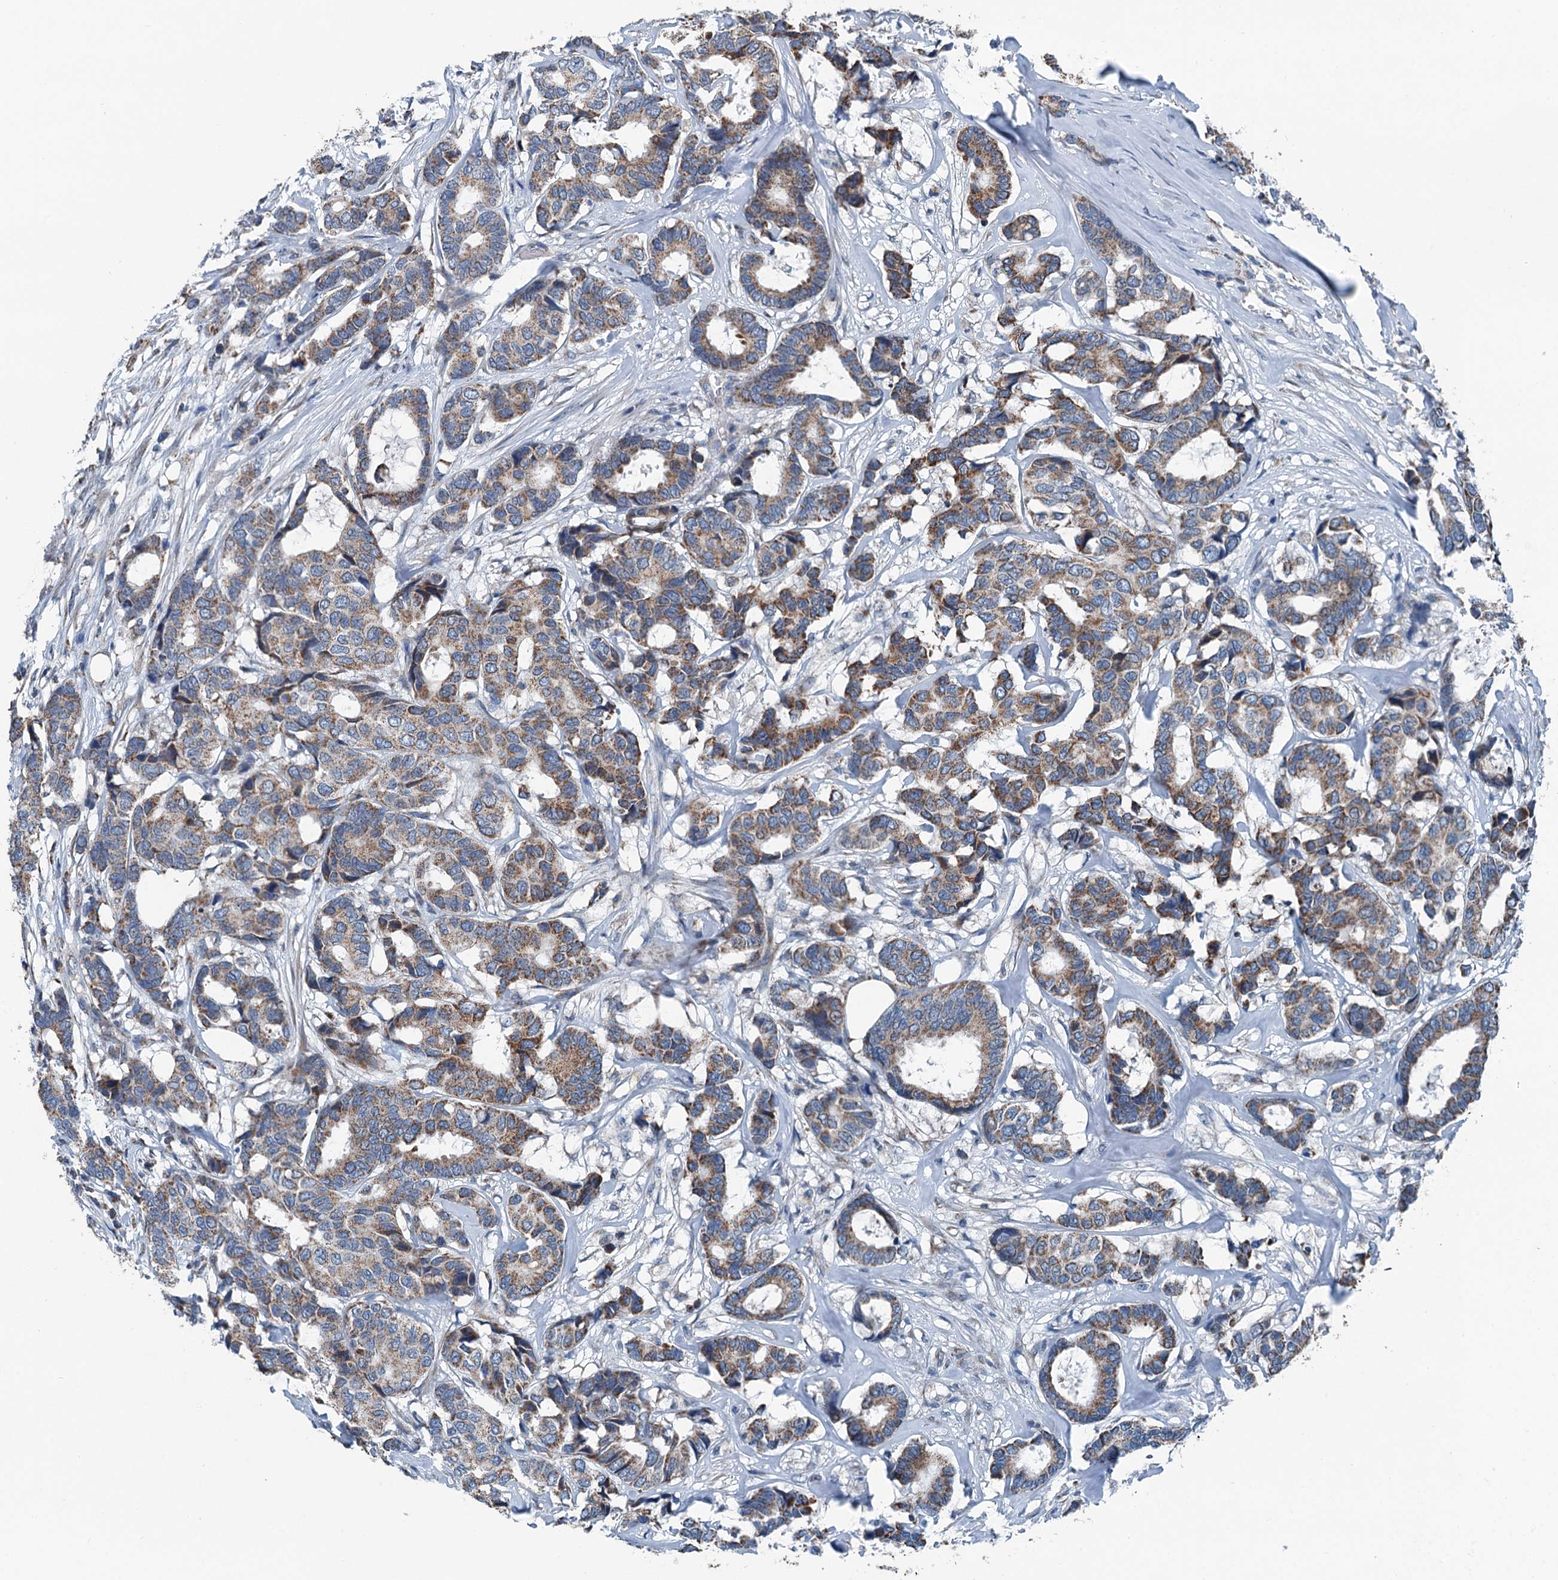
{"staining": {"intensity": "moderate", "quantity": ">75%", "location": "cytoplasmic/membranous"}, "tissue": "breast cancer", "cell_type": "Tumor cells", "image_type": "cancer", "snomed": [{"axis": "morphology", "description": "Duct carcinoma"}, {"axis": "topography", "description": "Breast"}], "caption": "Breast cancer was stained to show a protein in brown. There is medium levels of moderate cytoplasmic/membranous expression in approximately >75% of tumor cells.", "gene": "TRPT1", "patient": {"sex": "female", "age": 87}}